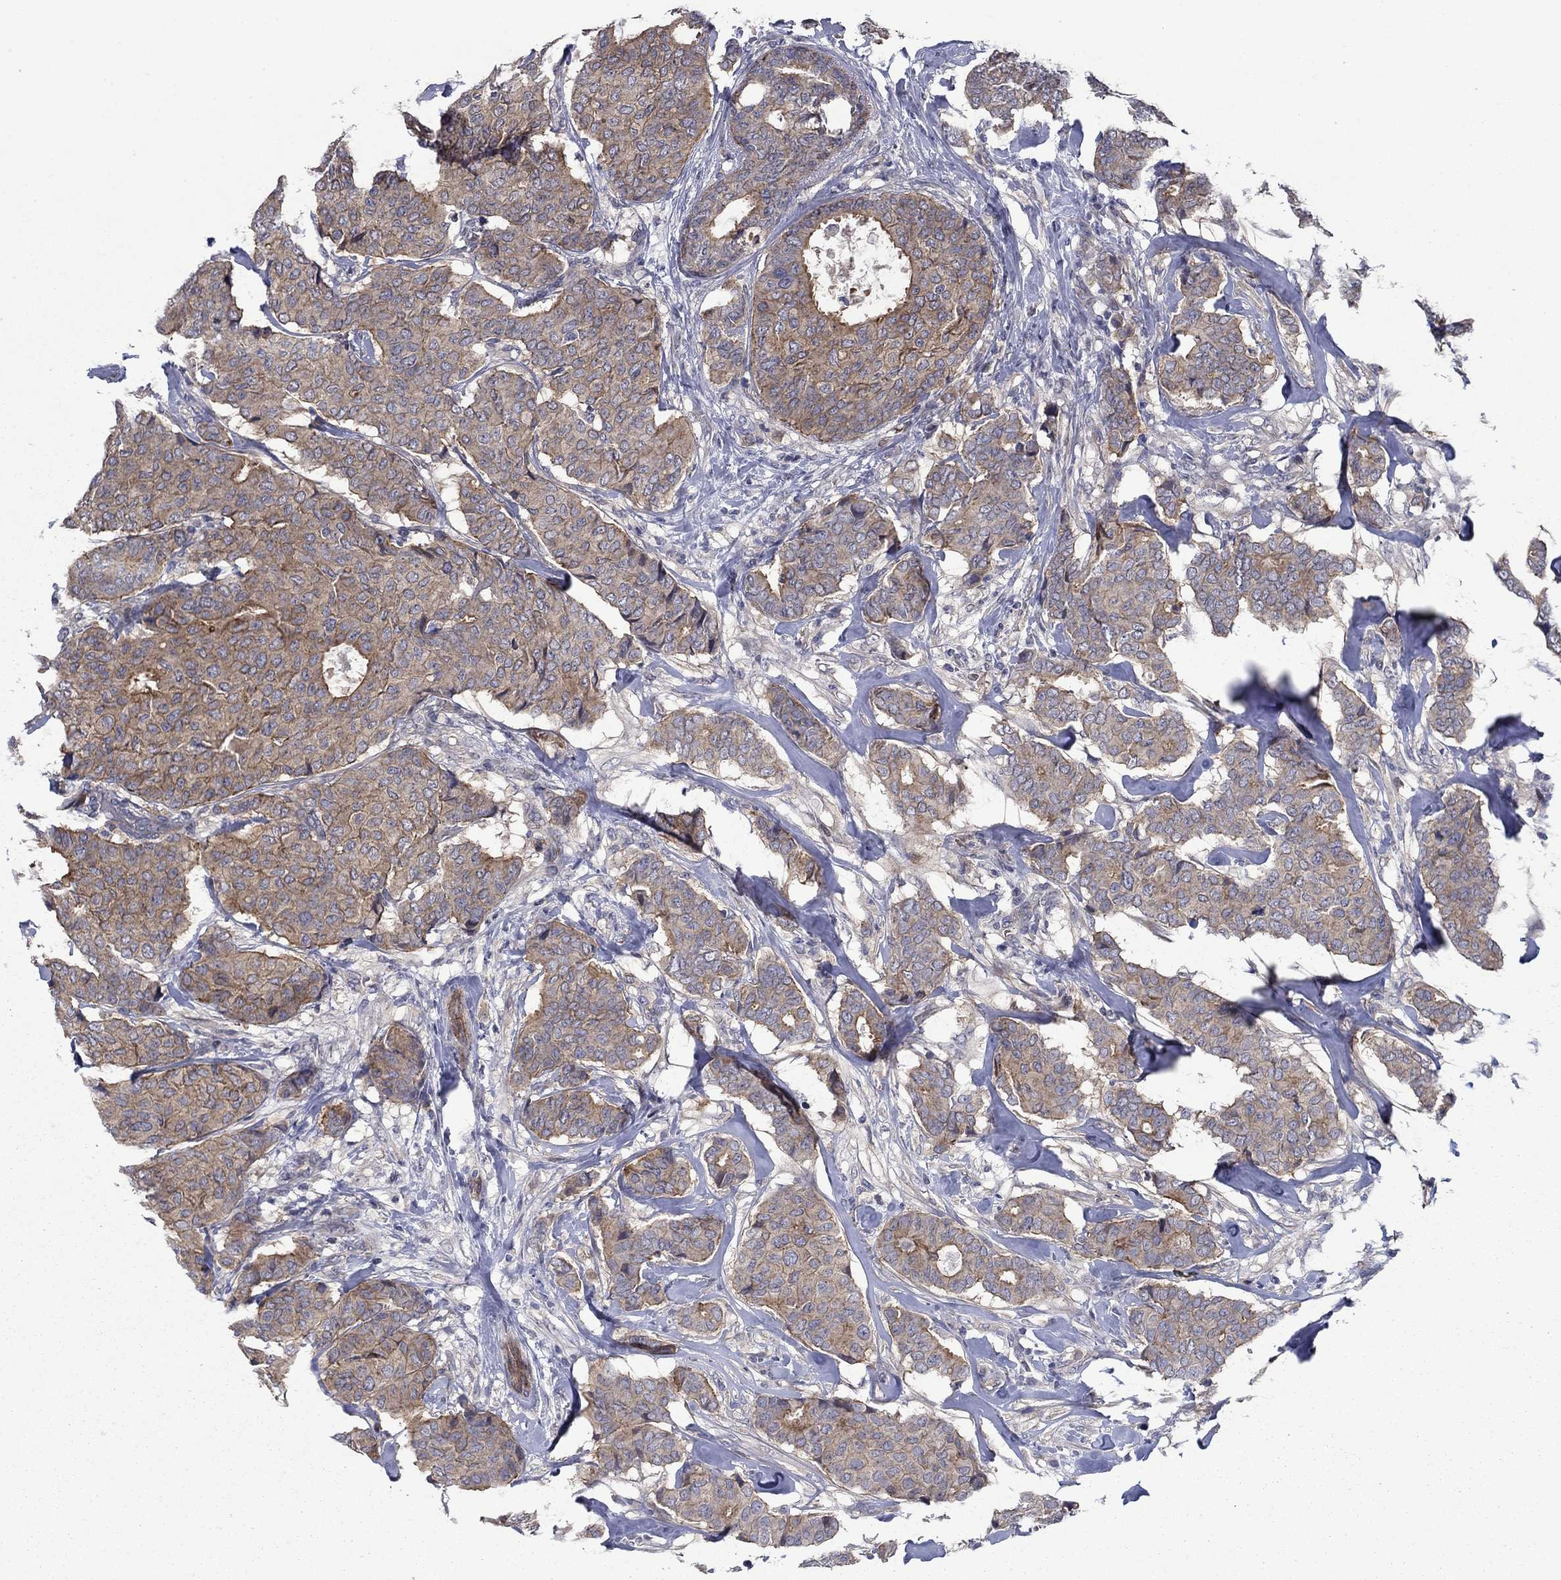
{"staining": {"intensity": "moderate", "quantity": "25%-75%", "location": "cytoplasmic/membranous"}, "tissue": "breast cancer", "cell_type": "Tumor cells", "image_type": "cancer", "snomed": [{"axis": "morphology", "description": "Duct carcinoma"}, {"axis": "topography", "description": "Breast"}], "caption": "Immunohistochemistry histopathology image of neoplastic tissue: human breast invasive ductal carcinoma stained using IHC displays medium levels of moderate protein expression localized specifically in the cytoplasmic/membranous of tumor cells, appearing as a cytoplasmic/membranous brown color.", "gene": "SLC7A1", "patient": {"sex": "female", "age": 75}}